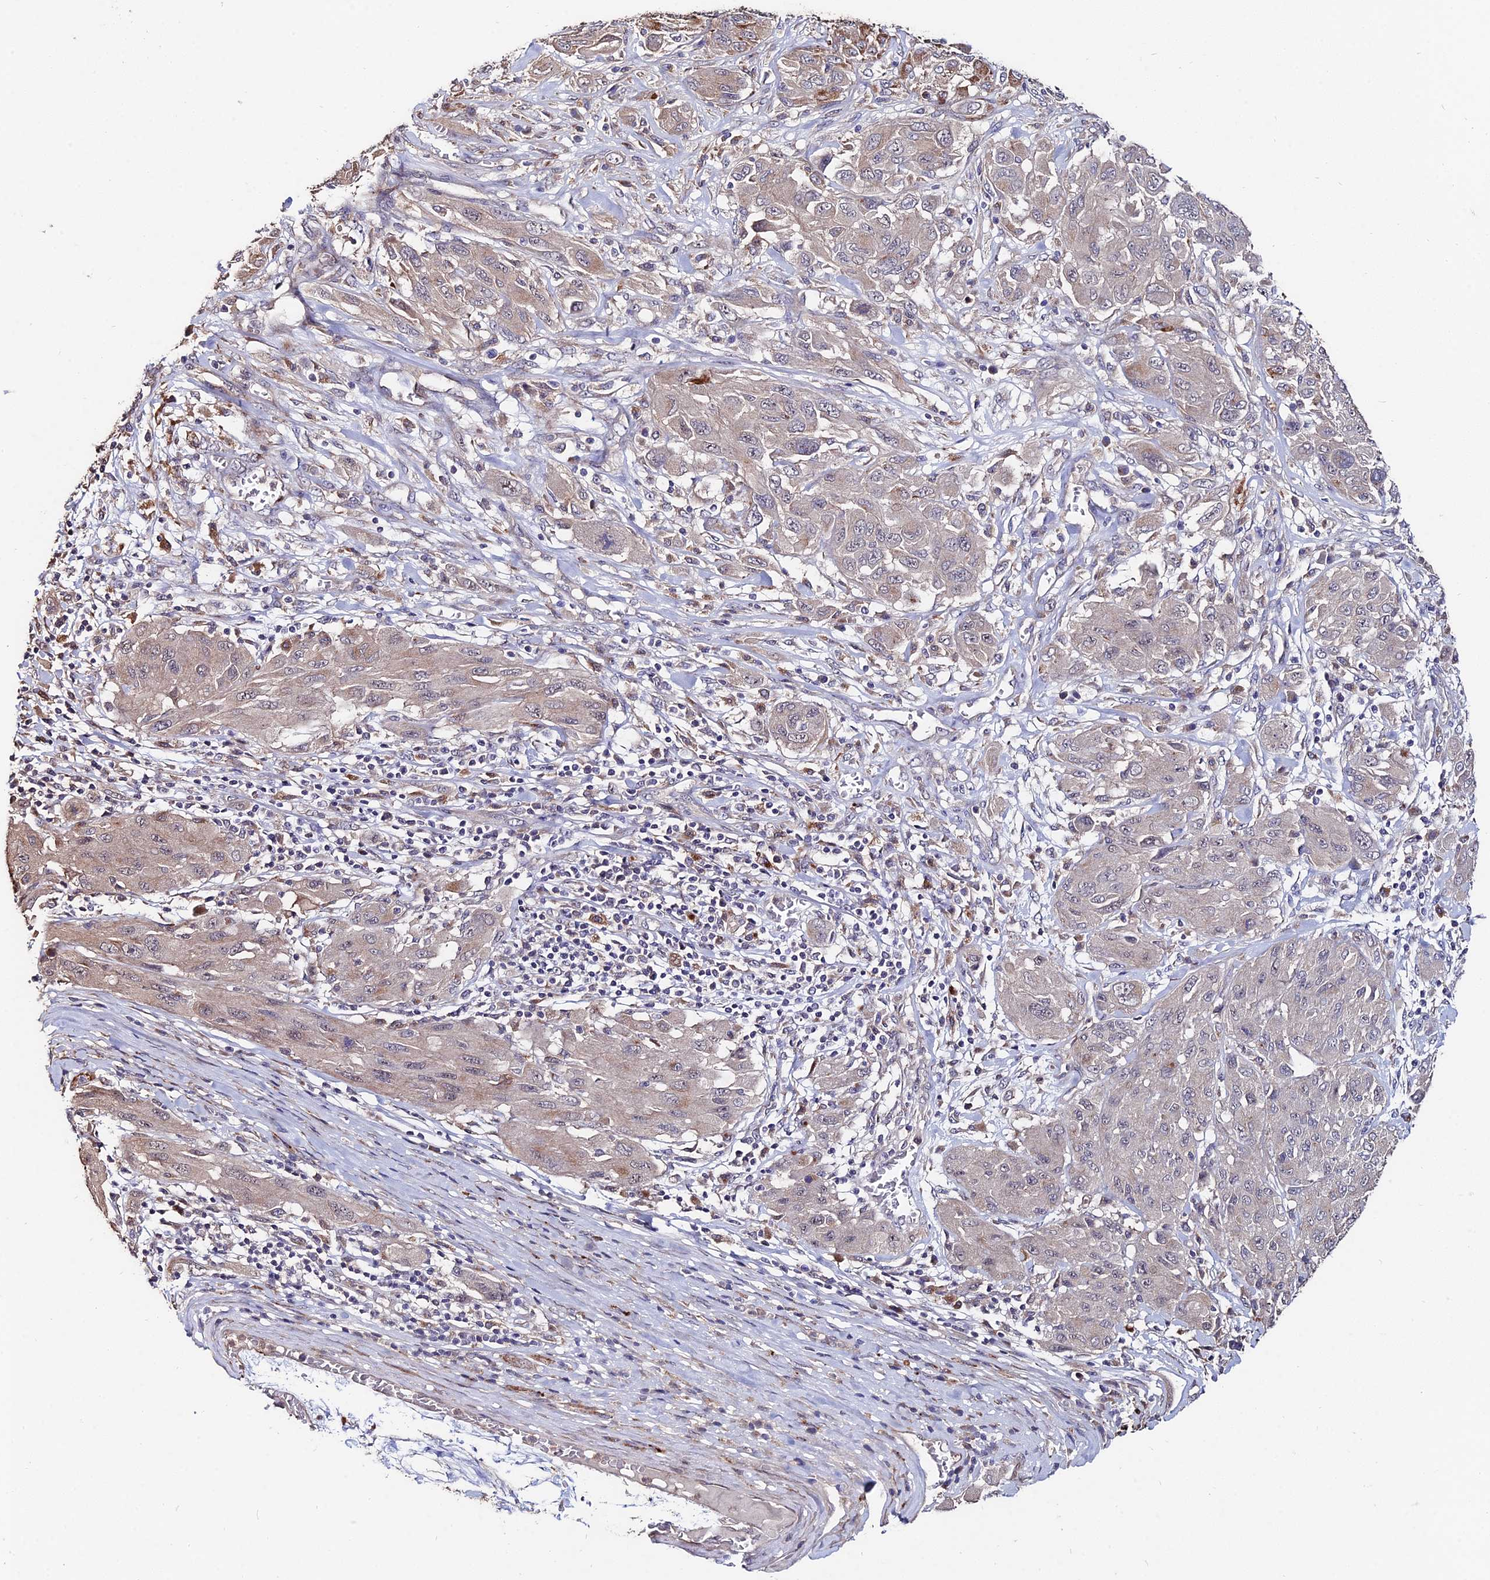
{"staining": {"intensity": "moderate", "quantity": "<25%", "location": "cytoplasmic/membranous"}, "tissue": "melanoma", "cell_type": "Tumor cells", "image_type": "cancer", "snomed": [{"axis": "morphology", "description": "Malignant melanoma, NOS"}, {"axis": "topography", "description": "Skin"}], "caption": "Immunohistochemical staining of human malignant melanoma displays low levels of moderate cytoplasmic/membranous protein staining in approximately <25% of tumor cells. Ihc stains the protein of interest in brown and the nuclei are stained blue.", "gene": "ACTR5", "patient": {"sex": "female", "age": 91}}